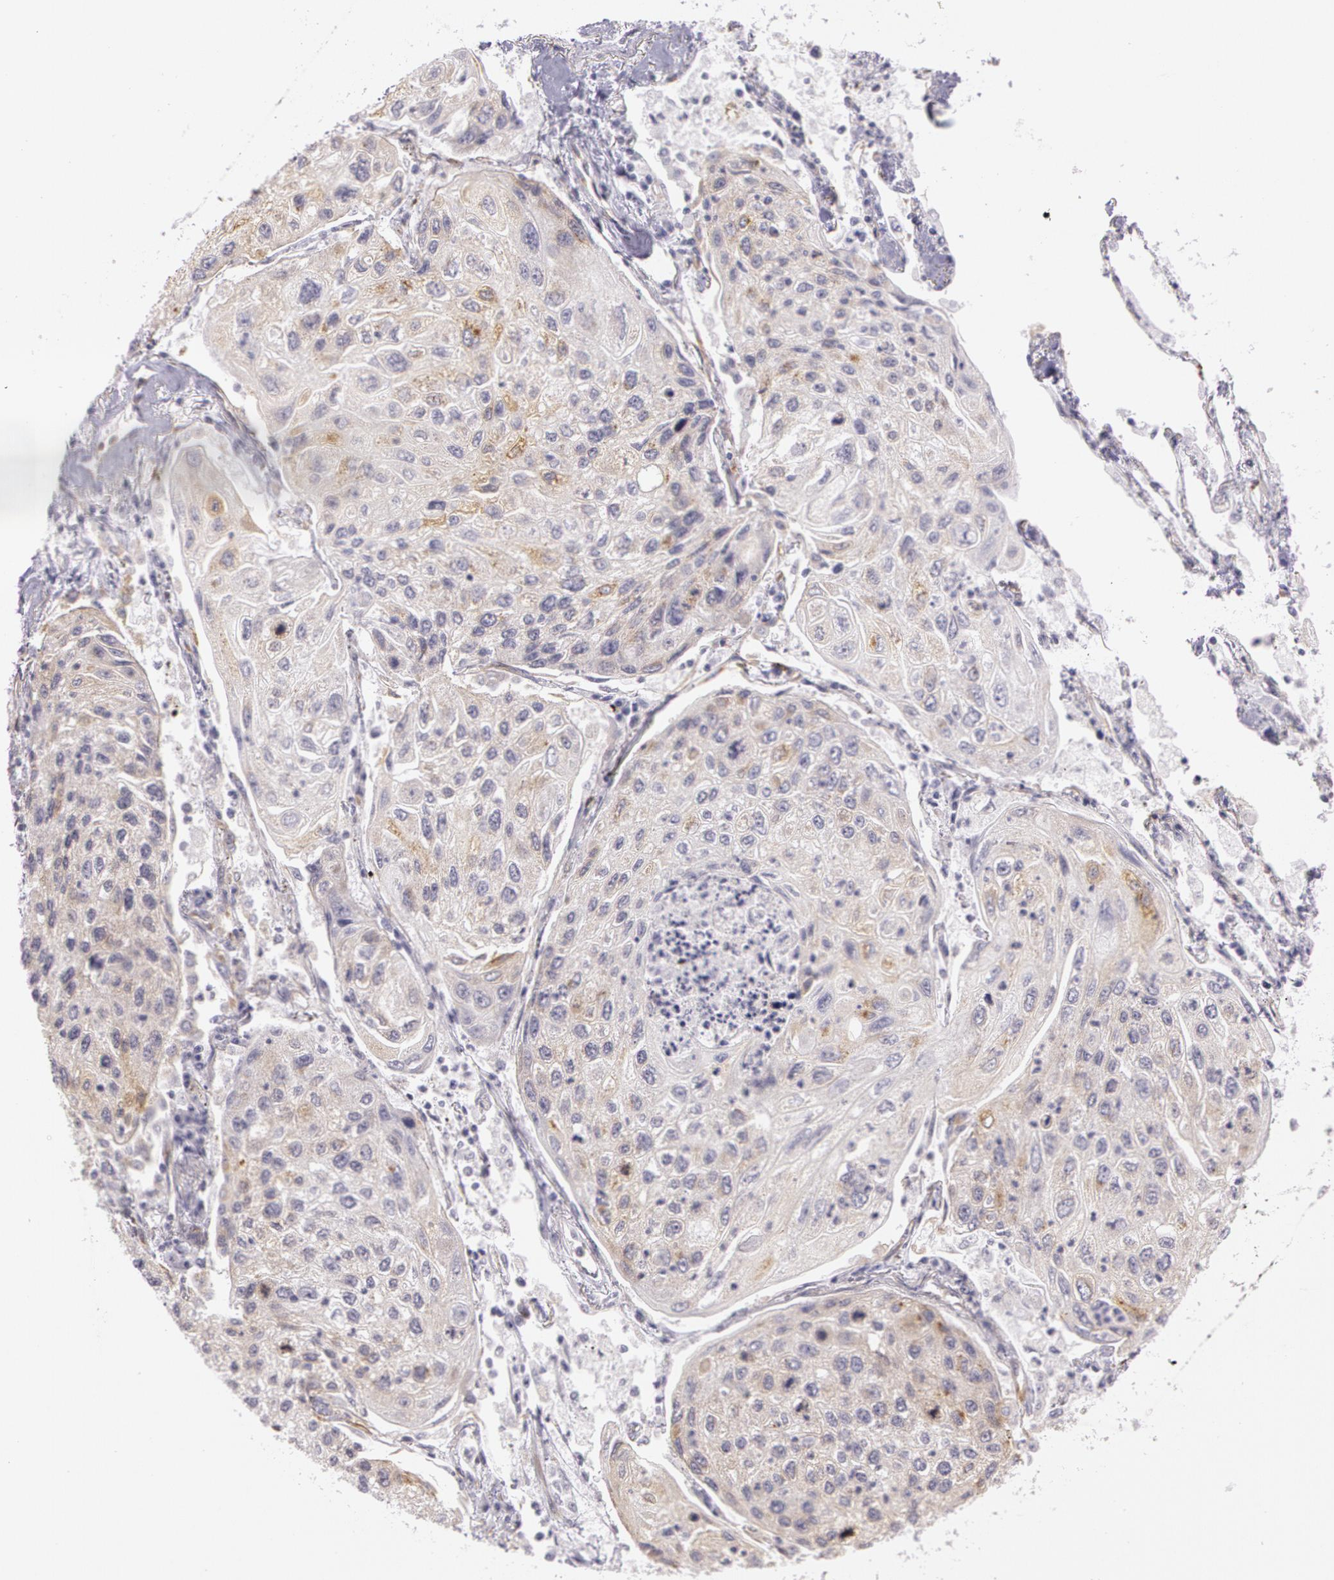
{"staining": {"intensity": "weak", "quantity": ">75%", "location": "cytoplasmic/membranous"}, "tissue": "lung cancer", "cell_type": "Tumor cells", "image_type": "cancer", "snomed": [{"axis": "morphology", "description": "Squamous cell carcinoma, NOS"}, {"axis": "topography", "description": "Lung"}], "caption": "Lung cancer (squamous cell carcinoma) was stained to show a protein in brown. There is low levels of weak cytoplasmic/membranous staining in approximately >75% of tumor cells.", "gene": "APP", "patient": {"sex": "male", "age": 75}}